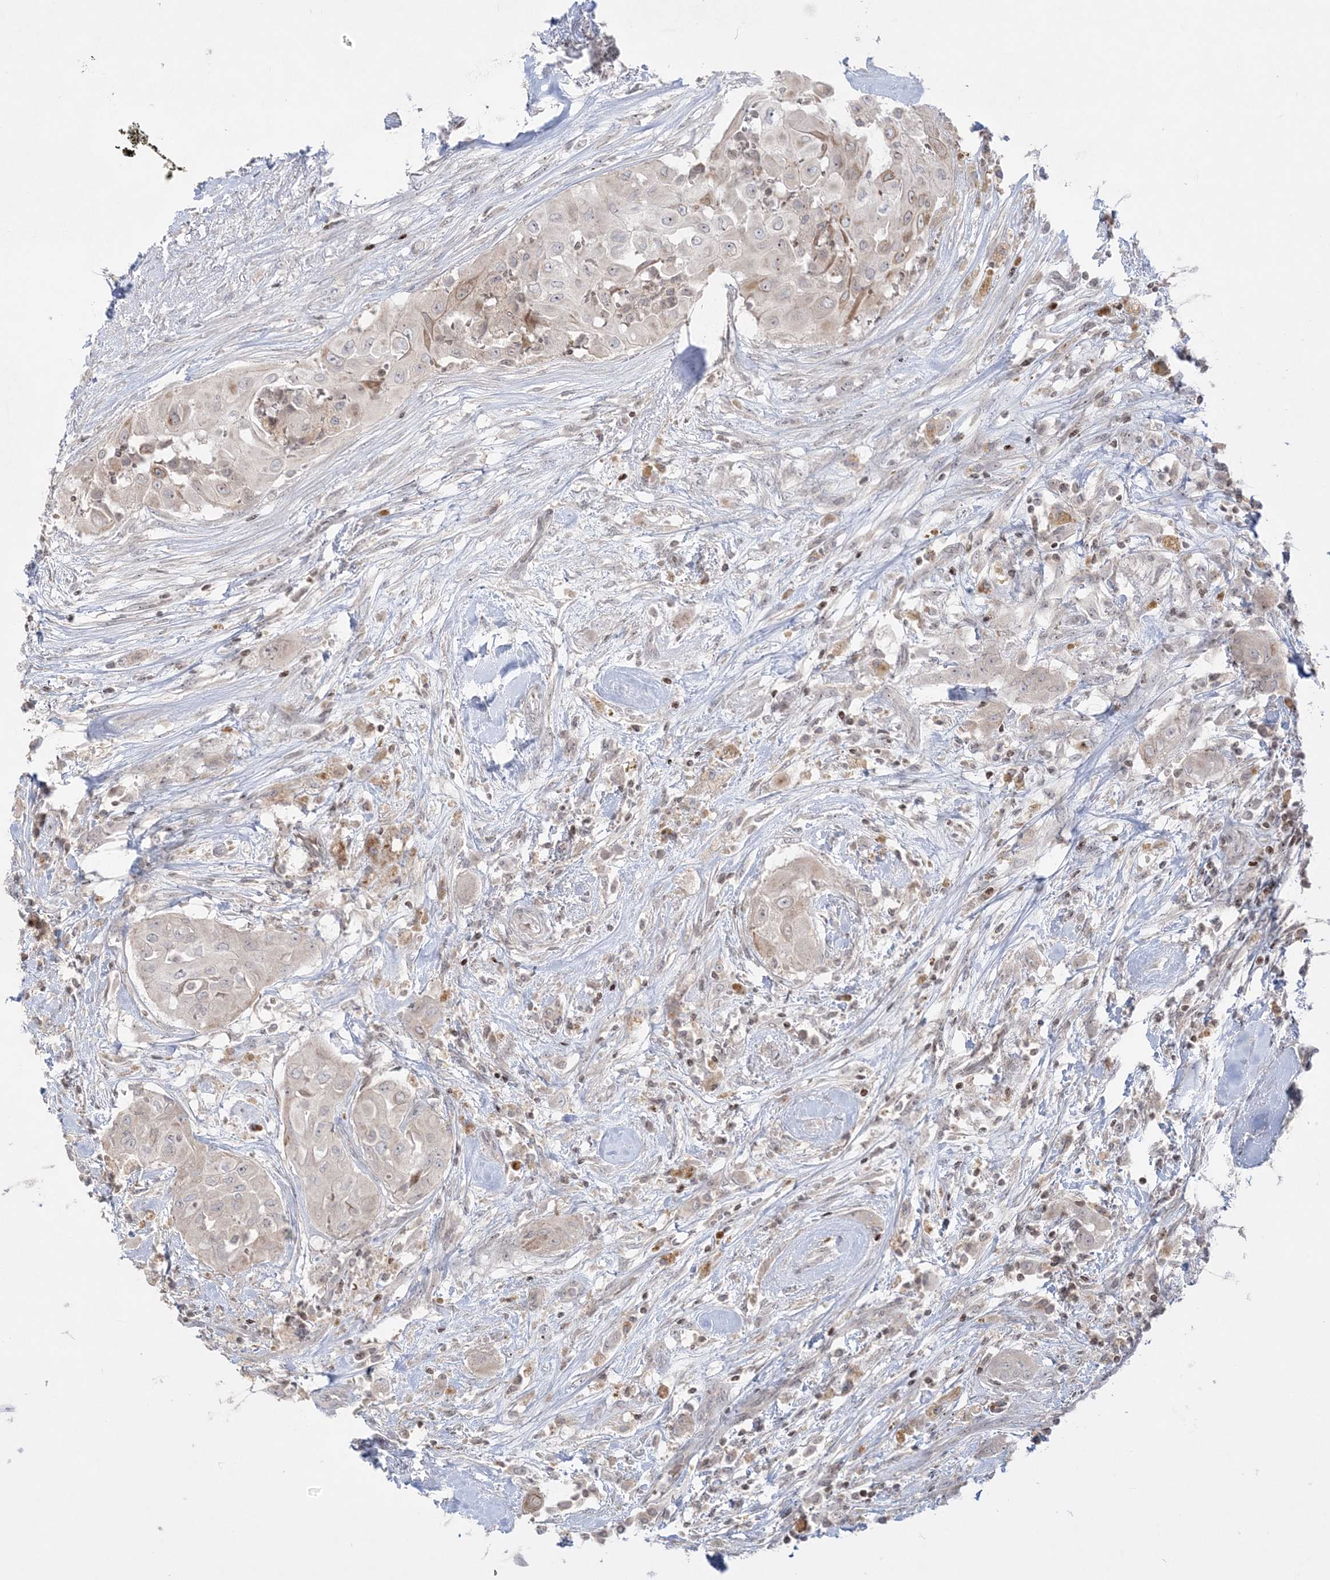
{"staining": {"intensity": "weak", "quantity": "<25%", "location": "cytoplasmic/membranous"}, "tissue": "thyroid cancer", "cell_type": "Tumor cells", "image_type": "cancer", "snomed": [{"axis": "morphology", "description": "Papillary adenocarcinoma, NOS"}, {"axis": "topography", "description": "Thyroid gland"}], "caption": "High magnification brightfield microscopy of papillary adenocarcinoma (thyroid) stained with DAB (3,3'-diaminobenzidine) (brown) and counterstained with hematoxylin (blue): tumor cells show no significant staining.", "gene": "SH3BP4", "patient": {"sex": "female", "age": 59}}